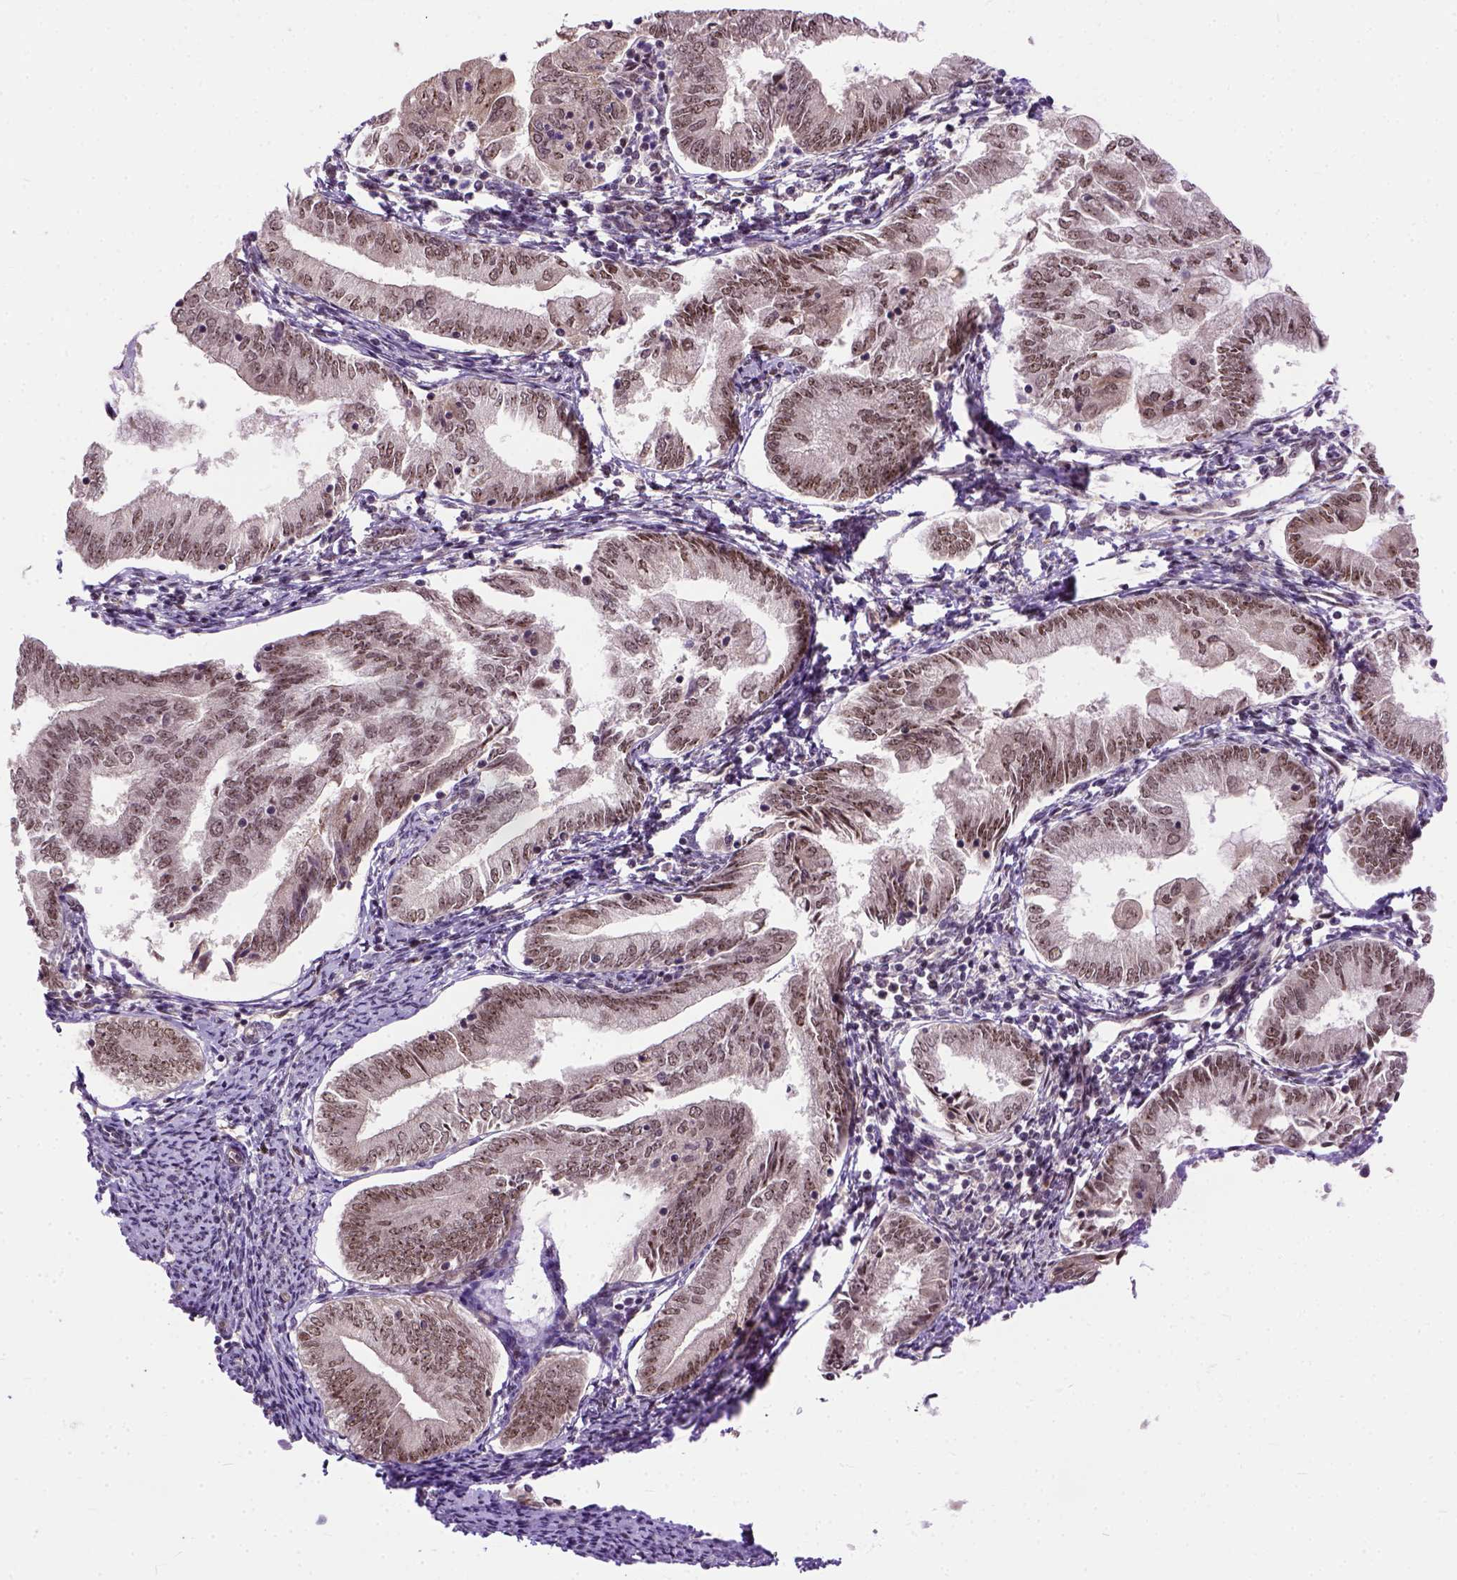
{"staining": {"intensity": "moderate", "quantity": ">75%", "location": "nuclear"}, "tissue": "endometrial cancer", "cell_type": "Tumor cells", "image_type": "cancer", "snomed": [{"axis": "morphology", "description": "Adenocarcinoma, NOS"}, {"axis": "topography", "description": "Endometrium"}], "caption": "Immunohistochemistry (IHC) of human endometrial cancer displays medium levels of moderate nuclear staining in approximately >75% of tumor cells.", "gene": "ZNF630", "patient": {"sex": "female", "age": 55}}